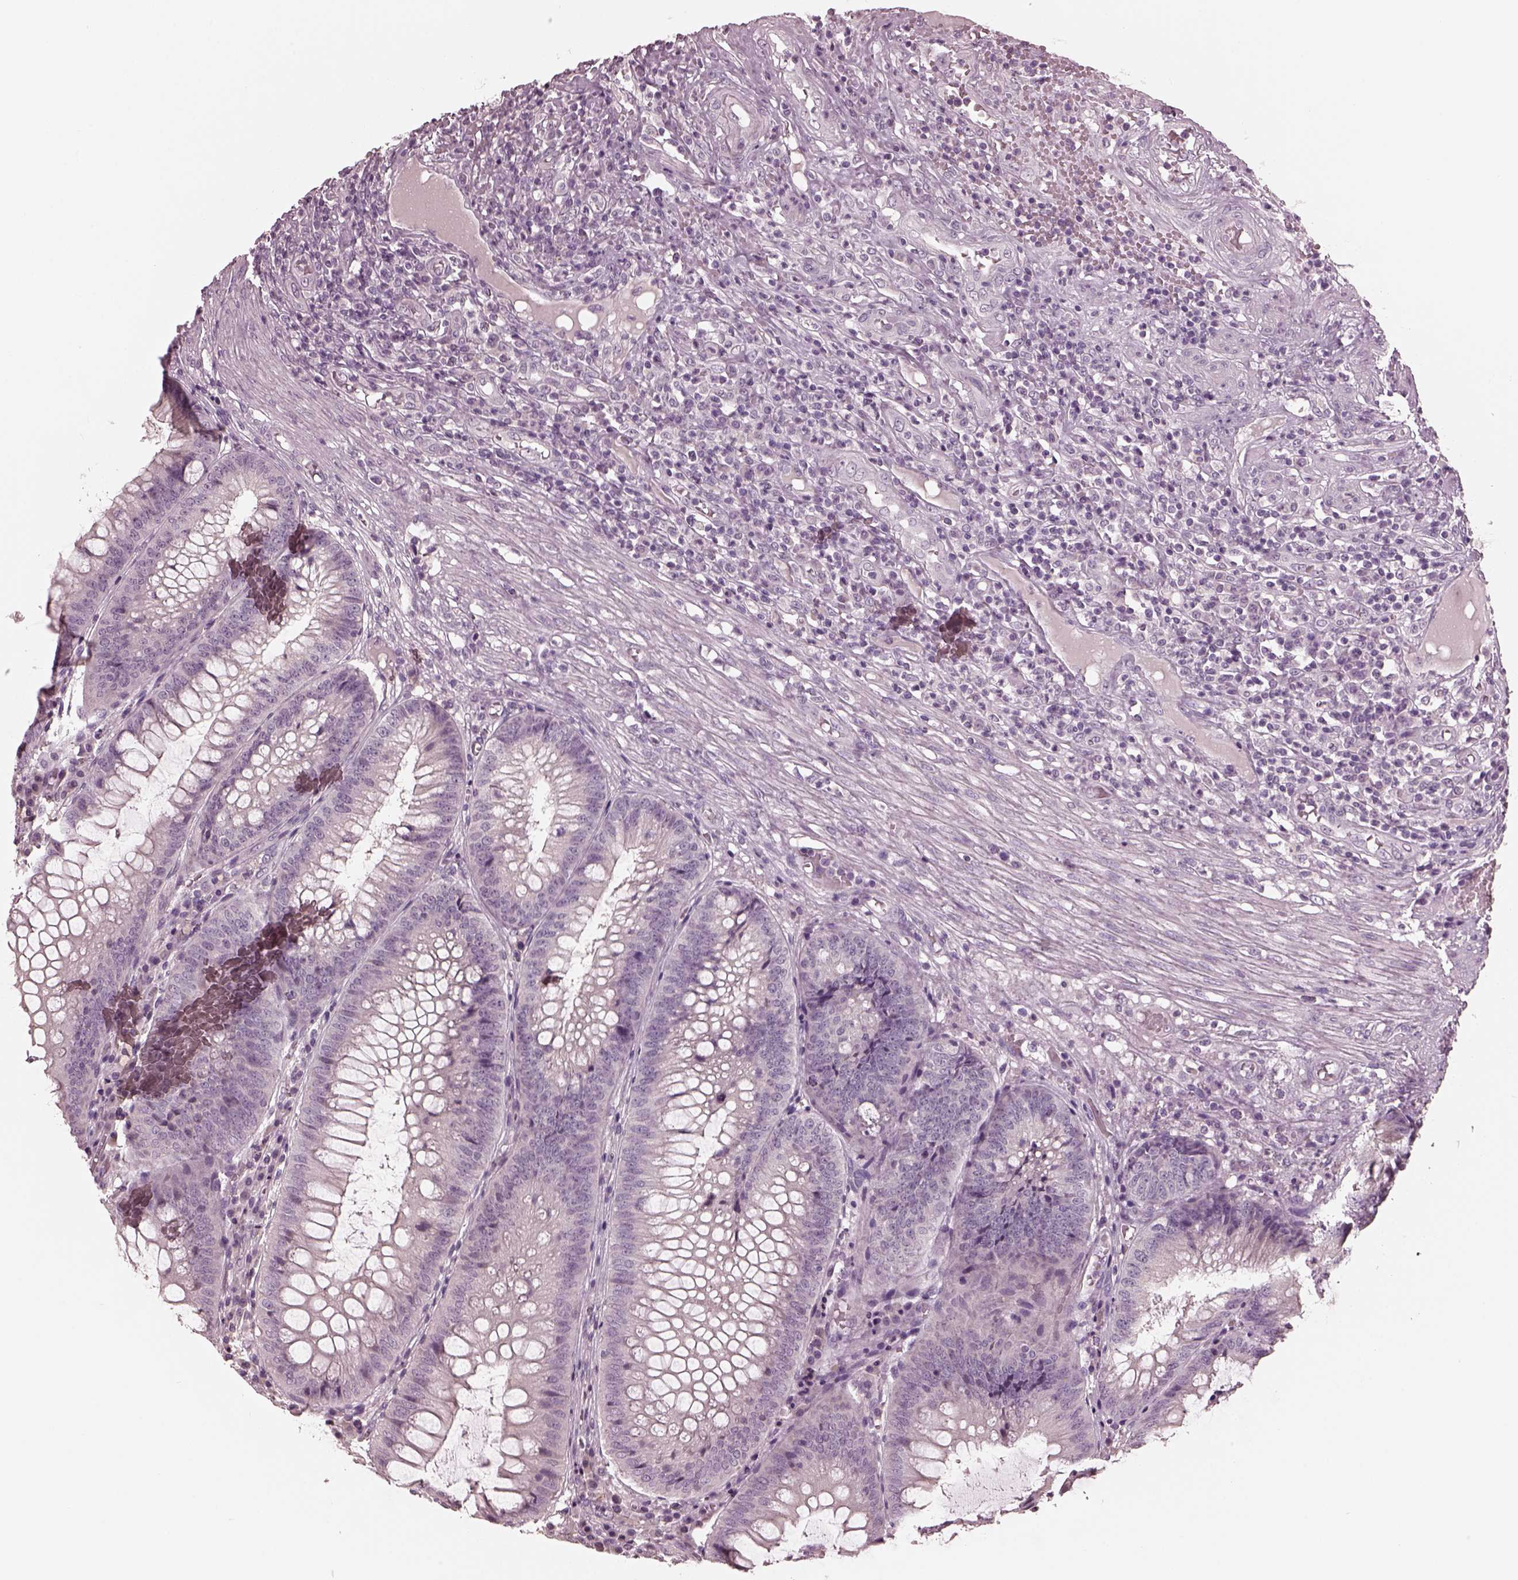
{"staining": {"intensity": "negative", "quantity": "none", "location": "none"}, "tissue": "appendix", "cell_type": "Glandular cells", "image_type": "normal", "snomed": [{"axis": "morphology", "description": "Normal tissue, NOS"}, {"axis": "morphology", "description": "Inflammation, NOS"}, {"axis": "topography", "description": "Appendix"}], "caption": "The micrograph displays no significant expression in glandular cells of appendix.", "gene": "RCVRN", "patient": {"sex": "male", "age": 16}}